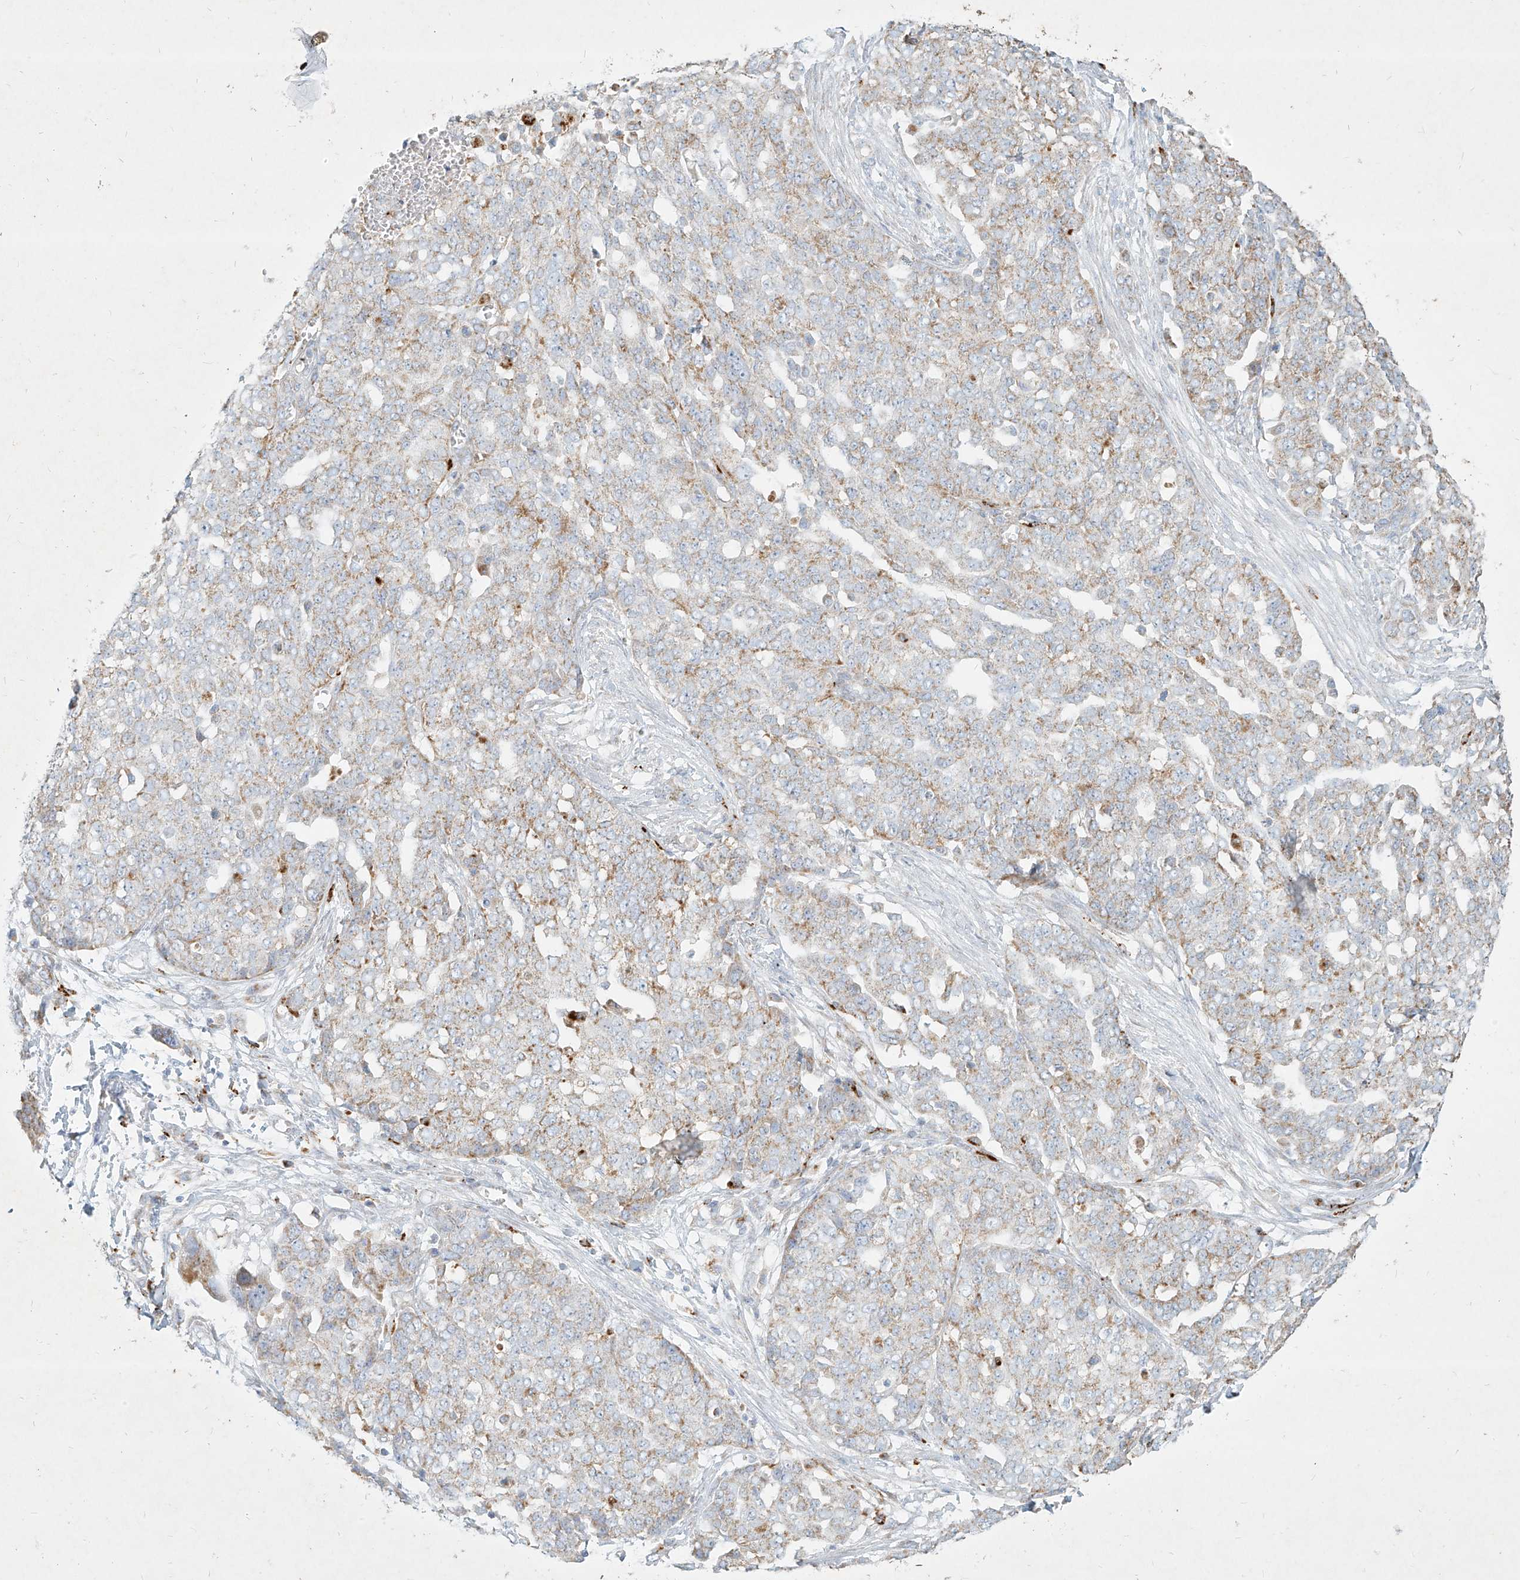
{"staining": {"intensity": "weak", "quantity": "<25%", "location": "cytoplasmic/membranous"}, "tissue": "ovarian cancer", "cell_type": "Tumor cells", "image_type": "cancer", "snomed": [{"axis": "morphology", "description": "Cystadenocarcinoma, serous, NOS"}, {"axis": "topography", "description": "Soft tissue"}, {"axis": "topography", "description": "Ovary"}], "caption": "Ovarian serous cystadenocarcinoma was stained to show a protein in brown. There is no significant expression in tumor cells. (Immunohistochemistry (ihc), brightfield microscopy, high magnification).", "gene": "MTX2", "patient": {"sex": "female", "age": 57}}